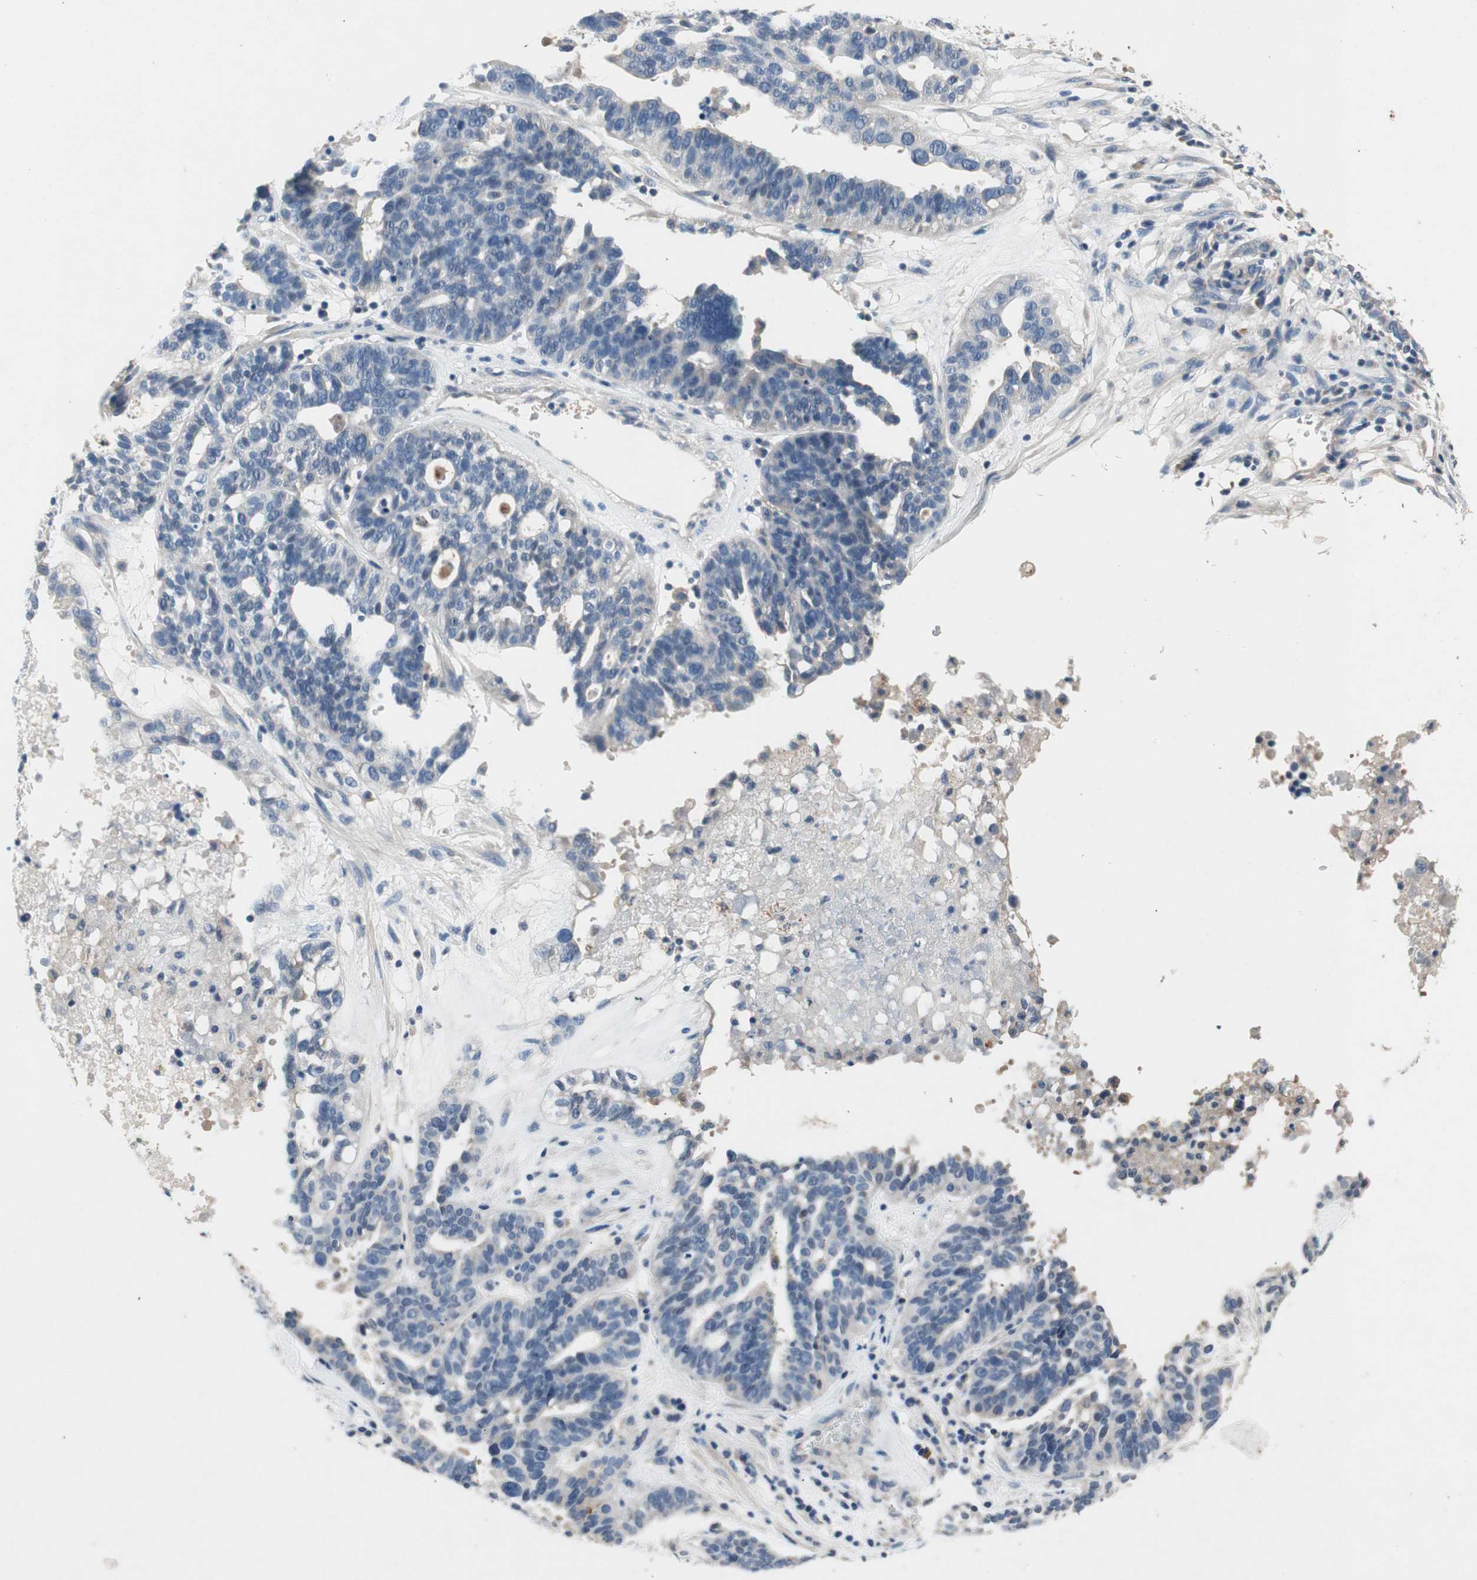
{"staining": {"intensity": "negative", "quantity": "none", "location": "none"}, "tissue": "ovarian cancer", "cell_type": "Tumor cells", "image_type": "cancer", "snomed": [{"axis": "morphology", "description": "Cystadenocarcinoma, serous, NOS"}, {"axis": "topography", "description": "Ovary"}], "caption": "IHC image of neoplastic tissue: serous cystadenocarcinoma (ovarian) stained with DAB (3,3'-diaminobenzidine) demonstrates no significant protein positivity in tumor cells. Brightfield microscopy of immunohistochemistry (IHC) stained with DAB (3,3'-diaminobenzidine) (brown) and hematoxylin (blue), captured at high magnification.", "gene": "ALPL", "patient": {"sex": "female", "age": 59}}